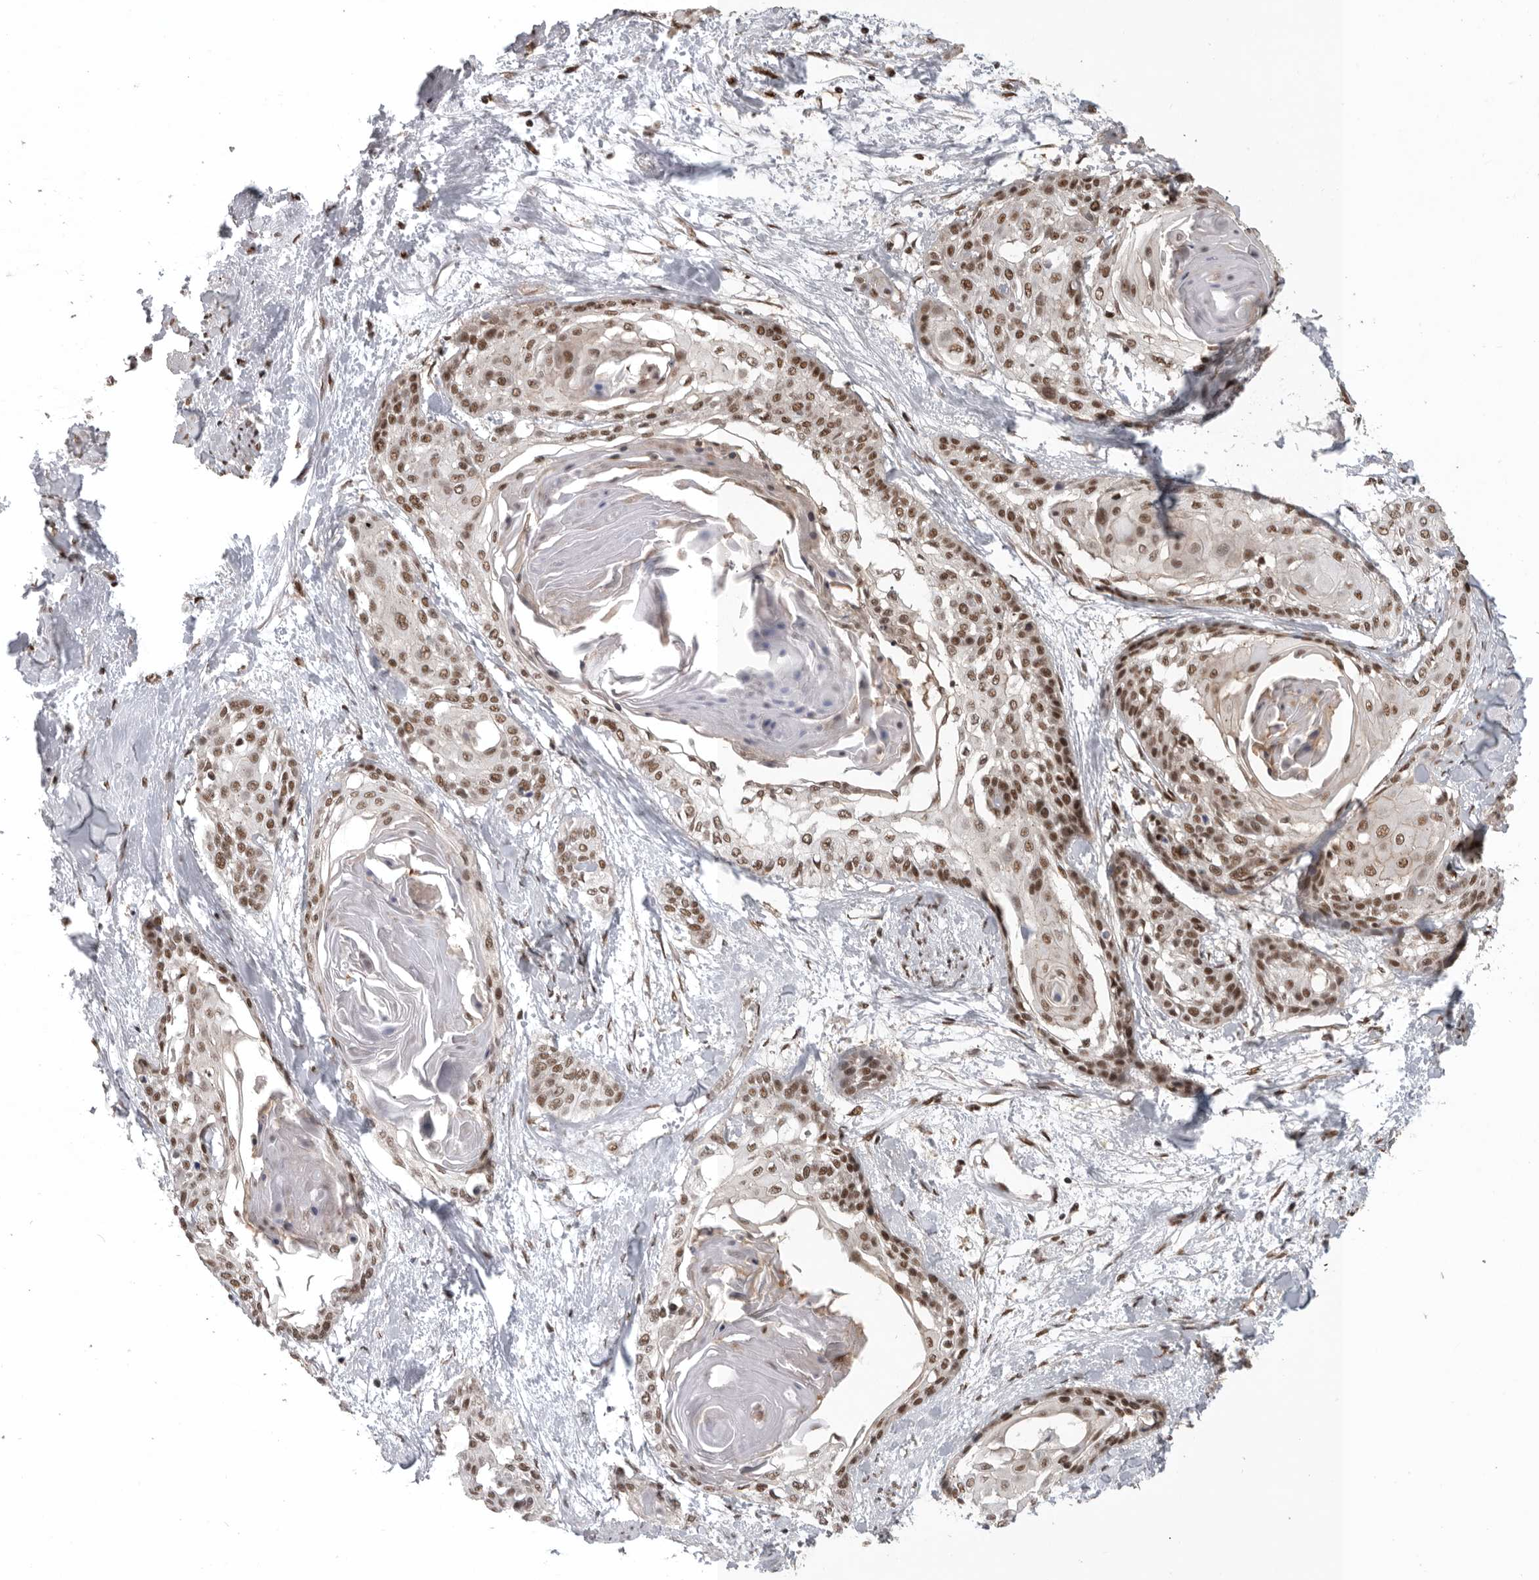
{"staining": {"intensity": "moderate", "quantity": ">75%", "location": "nuclear"}, "tissue": "cervical cancer", "cell_type": "Tumor cells", "image_type": "cancer", "snomed": [{"axis": "morphology", "description": "Squamous cell carcinoma, NOS"}, {"axis": "topography", "description": "Cervix"}], "caption": "Immunohistochemistry (IHC) micrograph of neoplastic tissue: cervical cancer (squamous cell carcinoma) stained using IHC shows medium levels of moderate protein expression localized specifically in the nuclear of tumor cells, appearing as a nuclear brown color.", "gene": "CBLL1", "patient": {"sex": "female", "age": 57}}